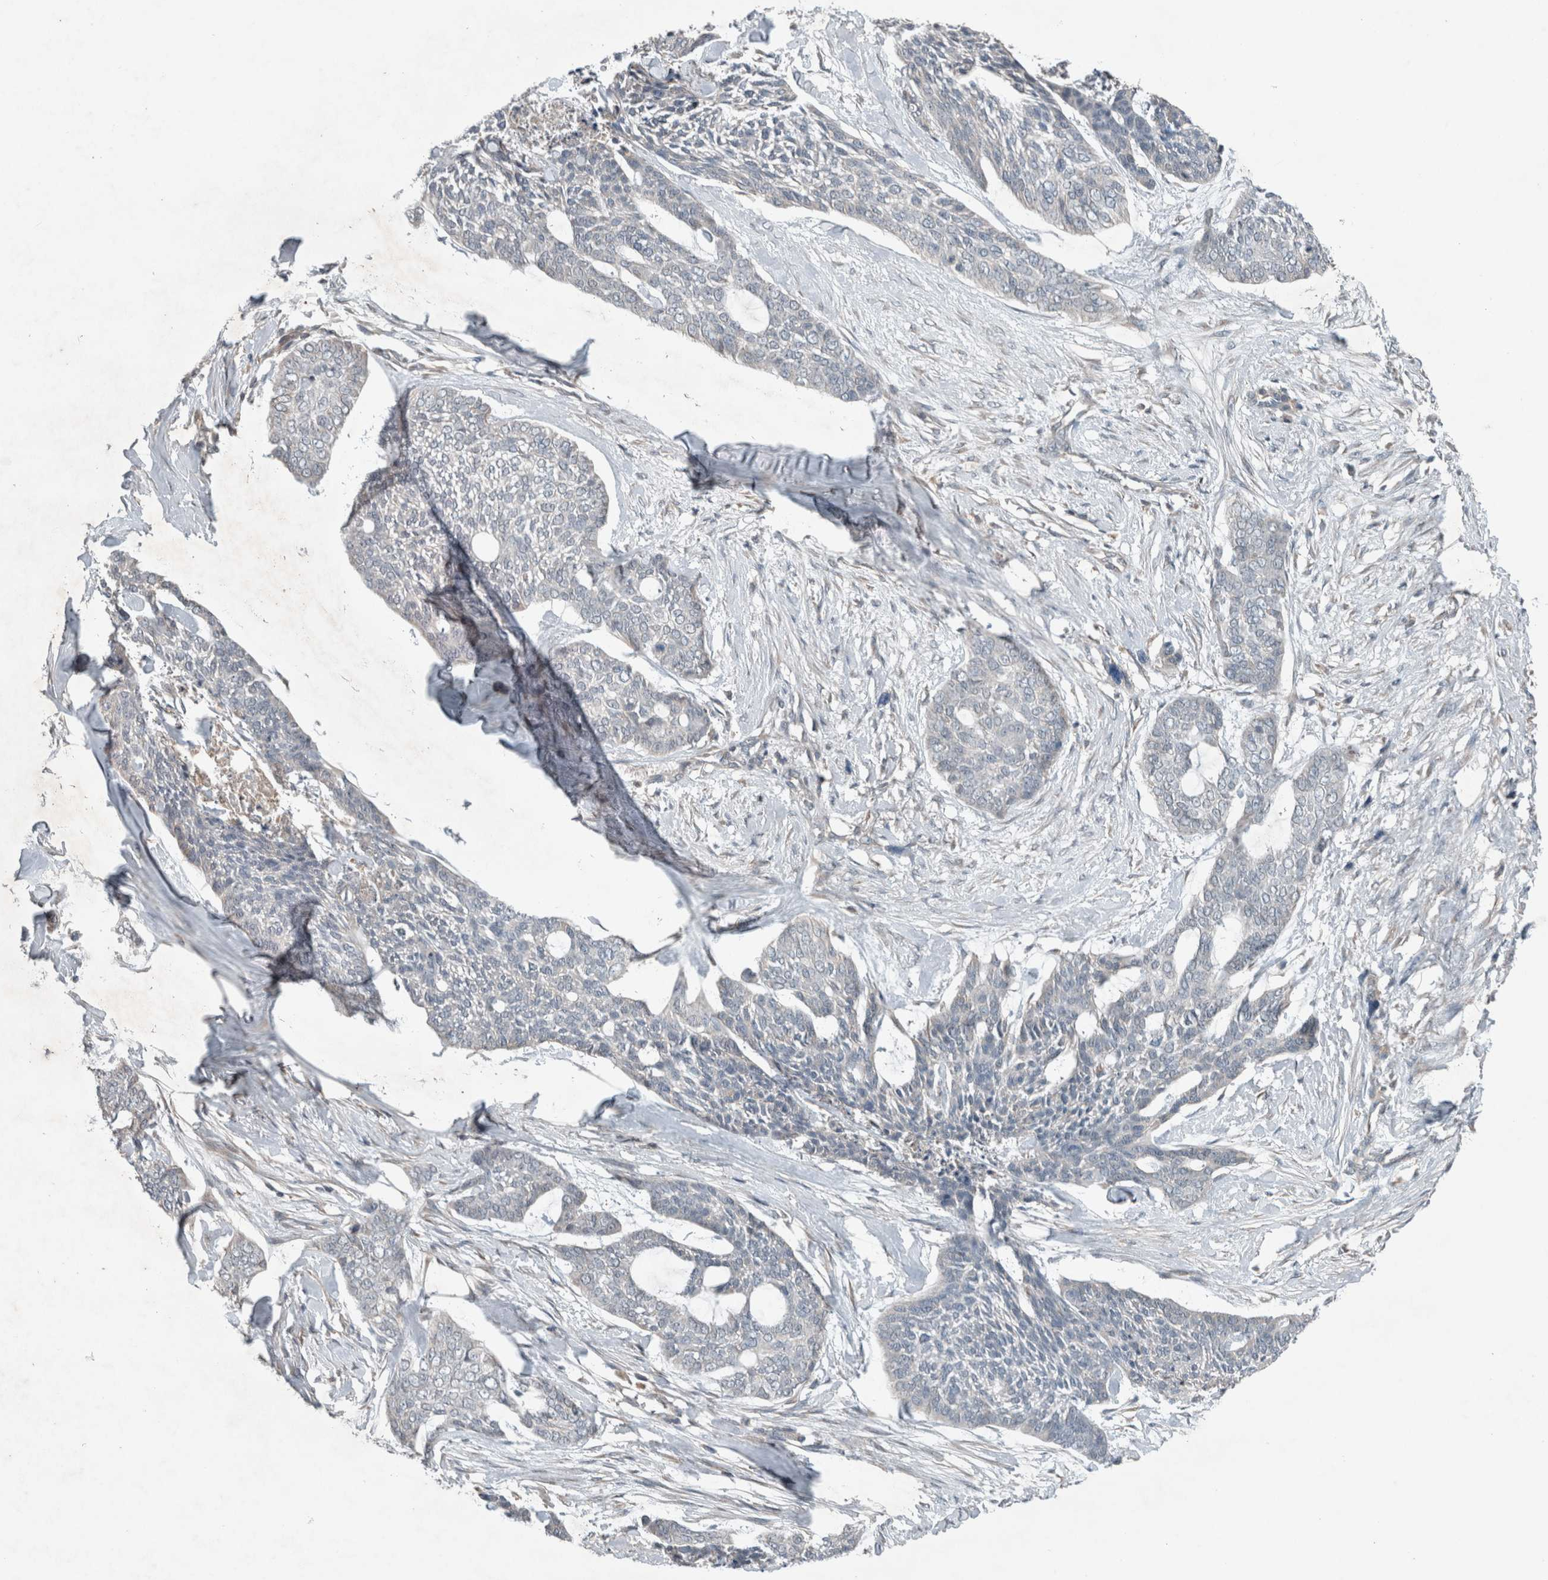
{"staining": {"intensity": "negative", "quantity": "none", "location": "none"}, "tissue": "skin cancer", "cell_type": "Tumor cells", "image_type": "cancer", "snomed": [{"axis": "morphology", "description": "Basal cell carcinoma"}, {"axis": "topography", "description": "Skin"}], "caption": "An image of skin basal cell carcinoma stained for a protein exhibits no brown staining in tumor cells.", "gene": "JADE2", "patient": {"sex": "female", "age": 64}}